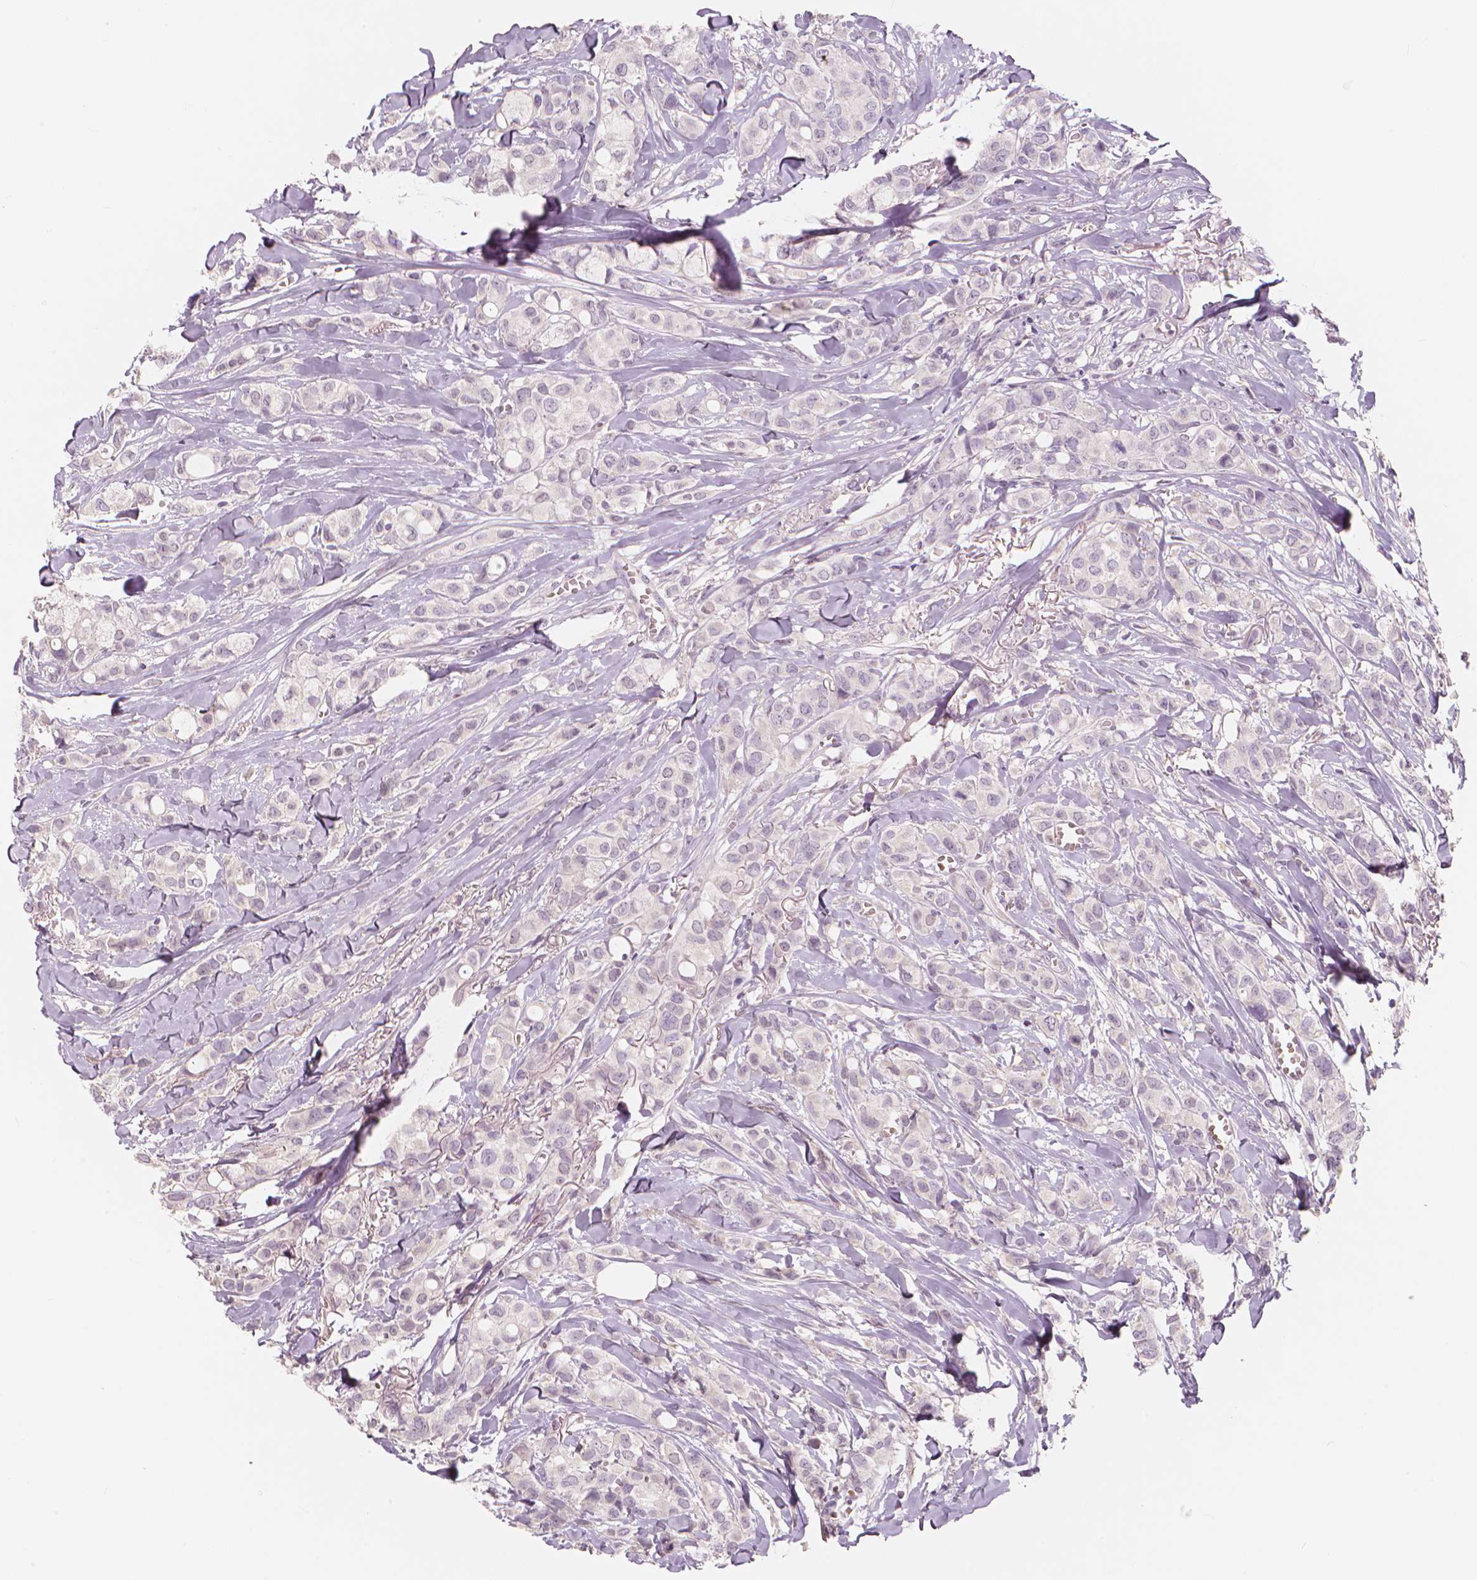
{"staining": {"intensity": "negative", "quantity": "none", "location": "none"}, "tissue": "breast cancer", "cell_type": "Tumor cells", "image_type": "cancer", "snomed": [{"axis": "morphology", "description": "Duct carcinoma"}, {"axis": "topography", "description": "Breast"}], "caption": "Tumor cells are negative for protein expression in human breast cancer (intraductal carcinoma).", "gene": "RNASE7", "patient": {"sex": "female", "age": 85}}